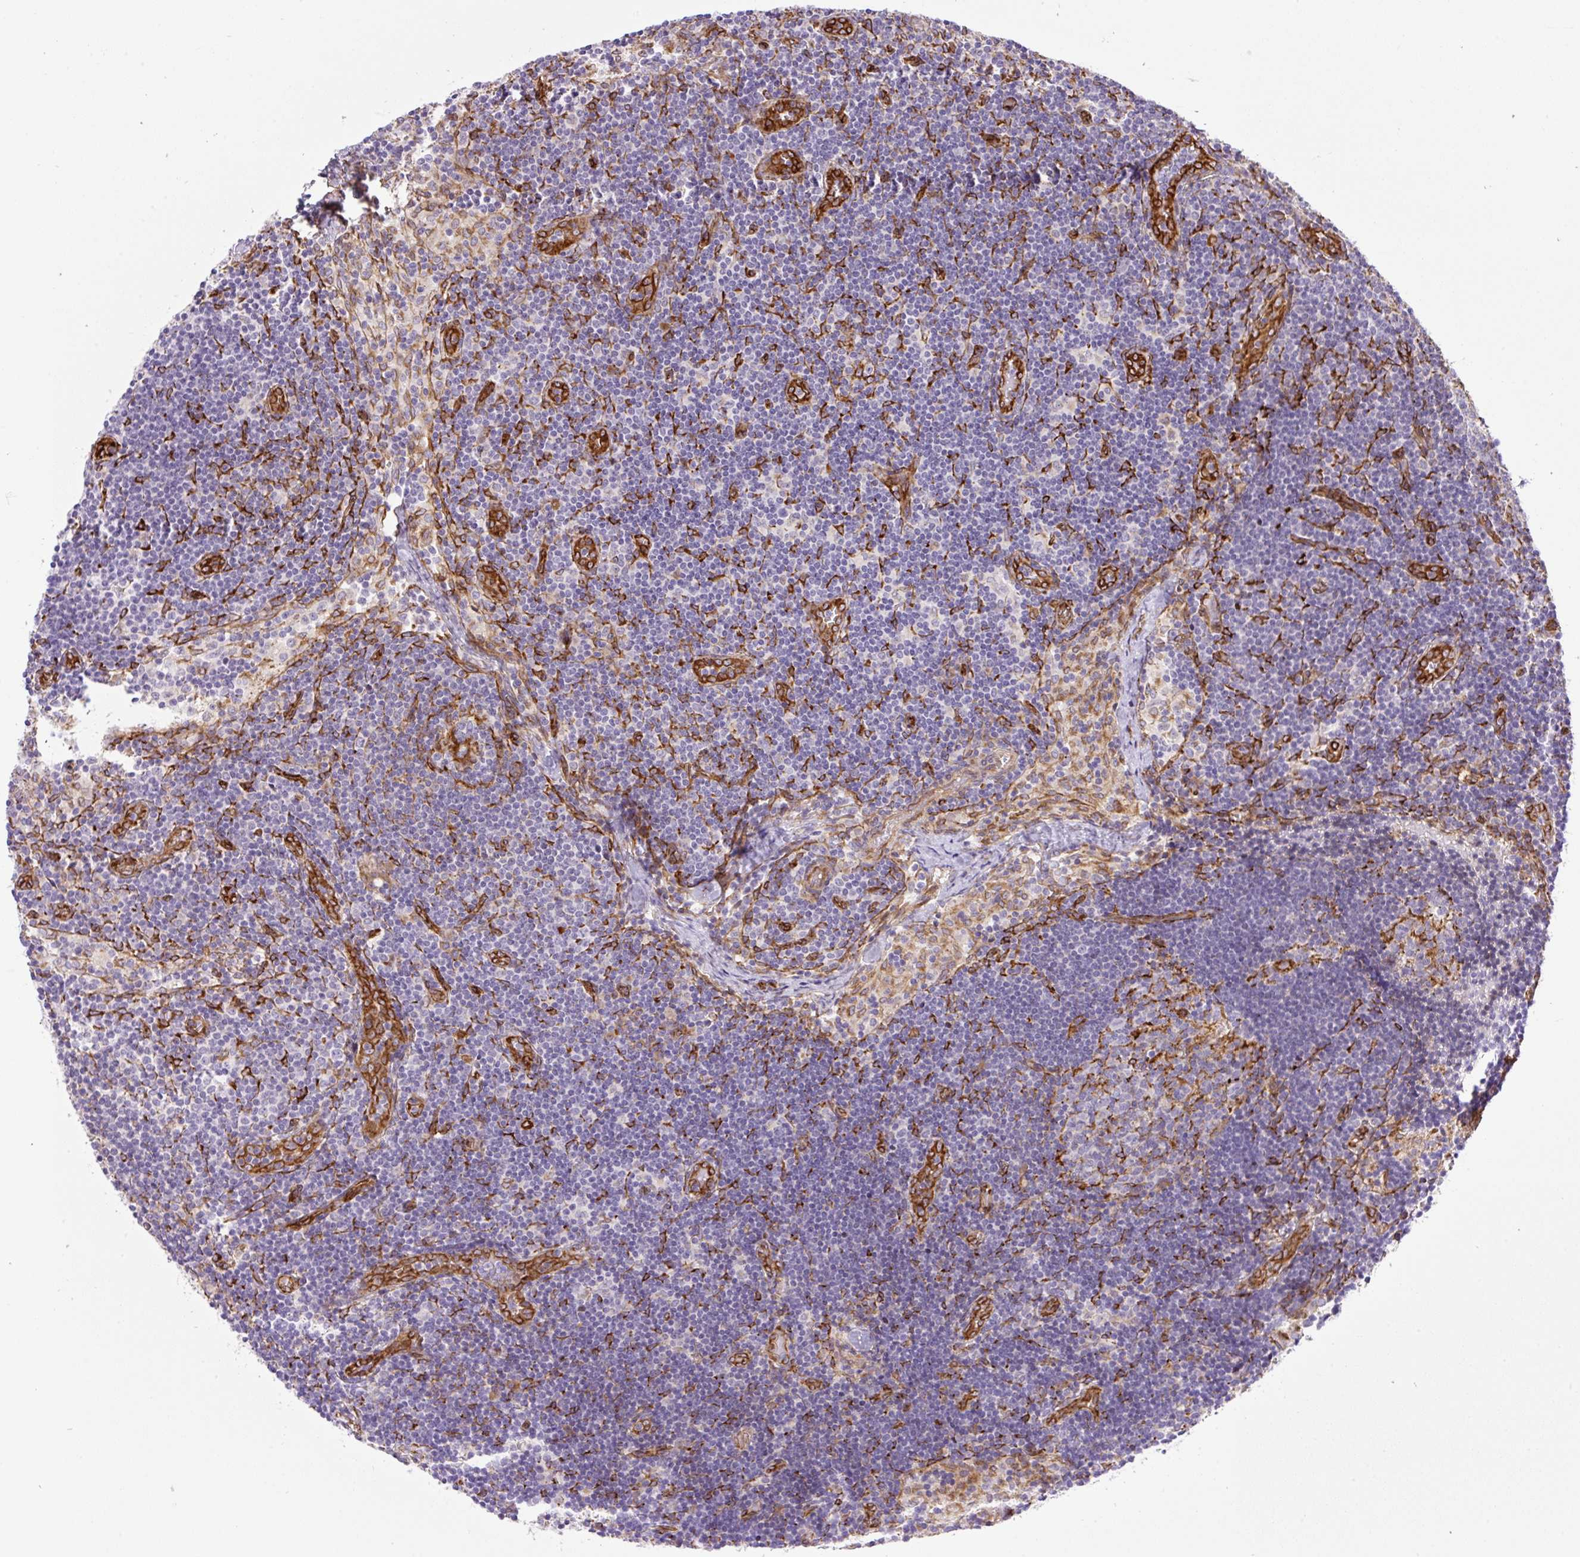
{"staining": {"intensity": "negative", "quantity": "none", "location": "none"}, "tissue": "lymph node", "cell_type": "Germinal center cells", "image_type": "normal", "snomed": [{"axis": "morphology", "description": "Normal tissue, NOS"}, {"axis": "topography", "description": "Lymph node"}], "caption": "IHC of benign human lymph node demonstrates no positivity in germinal center cells.", "gene": "RAB30", "patient": {"sex": "female", "age": 31}}